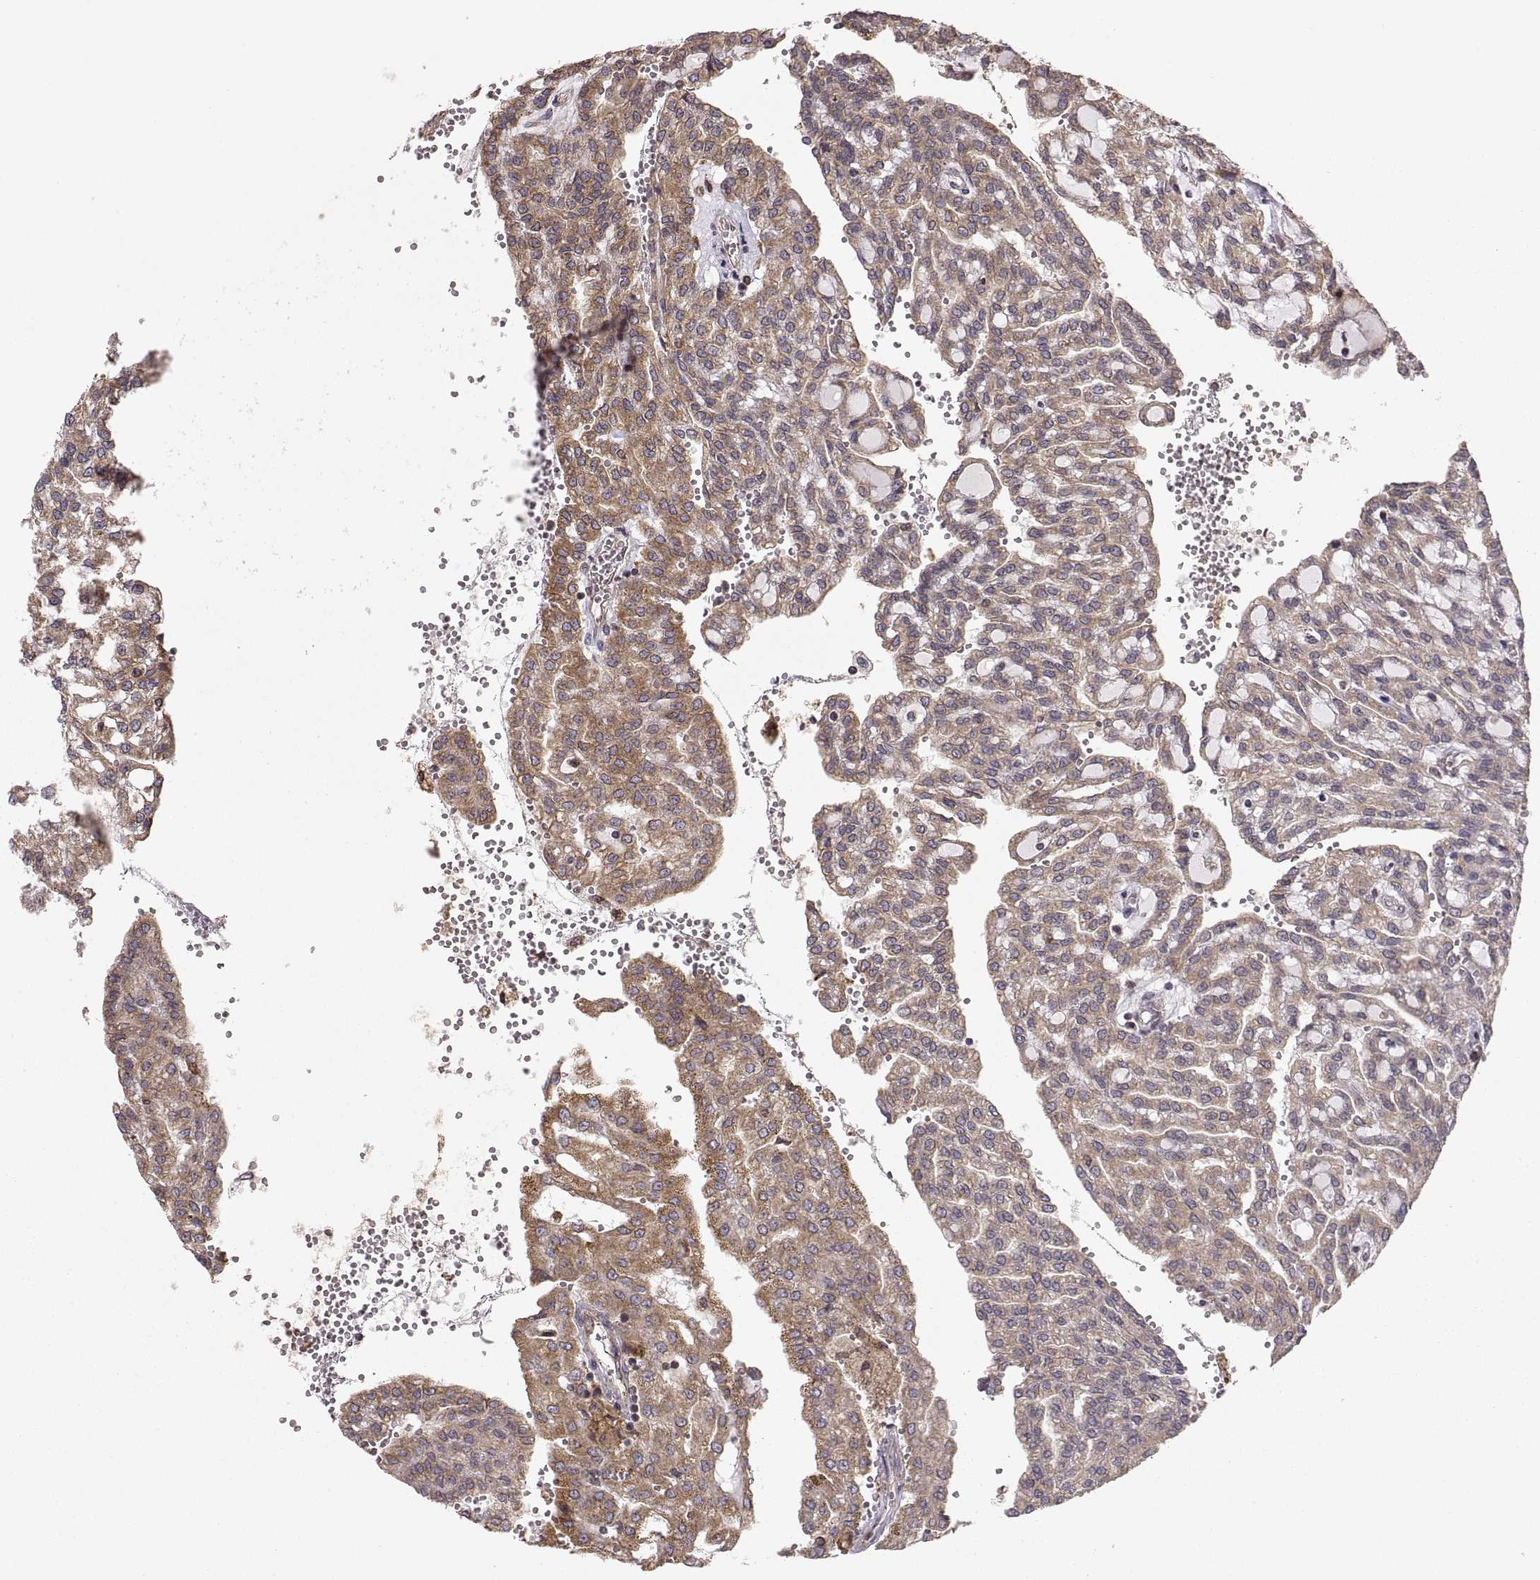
{"staining": {"intensity": "strong", "quantity": "<25%", "location": "cytoplasmic/membranous"}, "tissue": "renal cancer", "cell_type": "Tumor cells", "image_type": "cancer", "snomed": [{"axis": "morphology", "description": "Adenocarcinoma, NOS"}, {"axis": "topography", "description": "Kidney"}], "caption": "Tumor cells exhibit medium levels of strong cytoplasmic/membranous expression in approximately <25% of cells in human renal adenocarcinoma.", "gene": "PDIA3", "patient": {"sex": "male", "age": 63}}